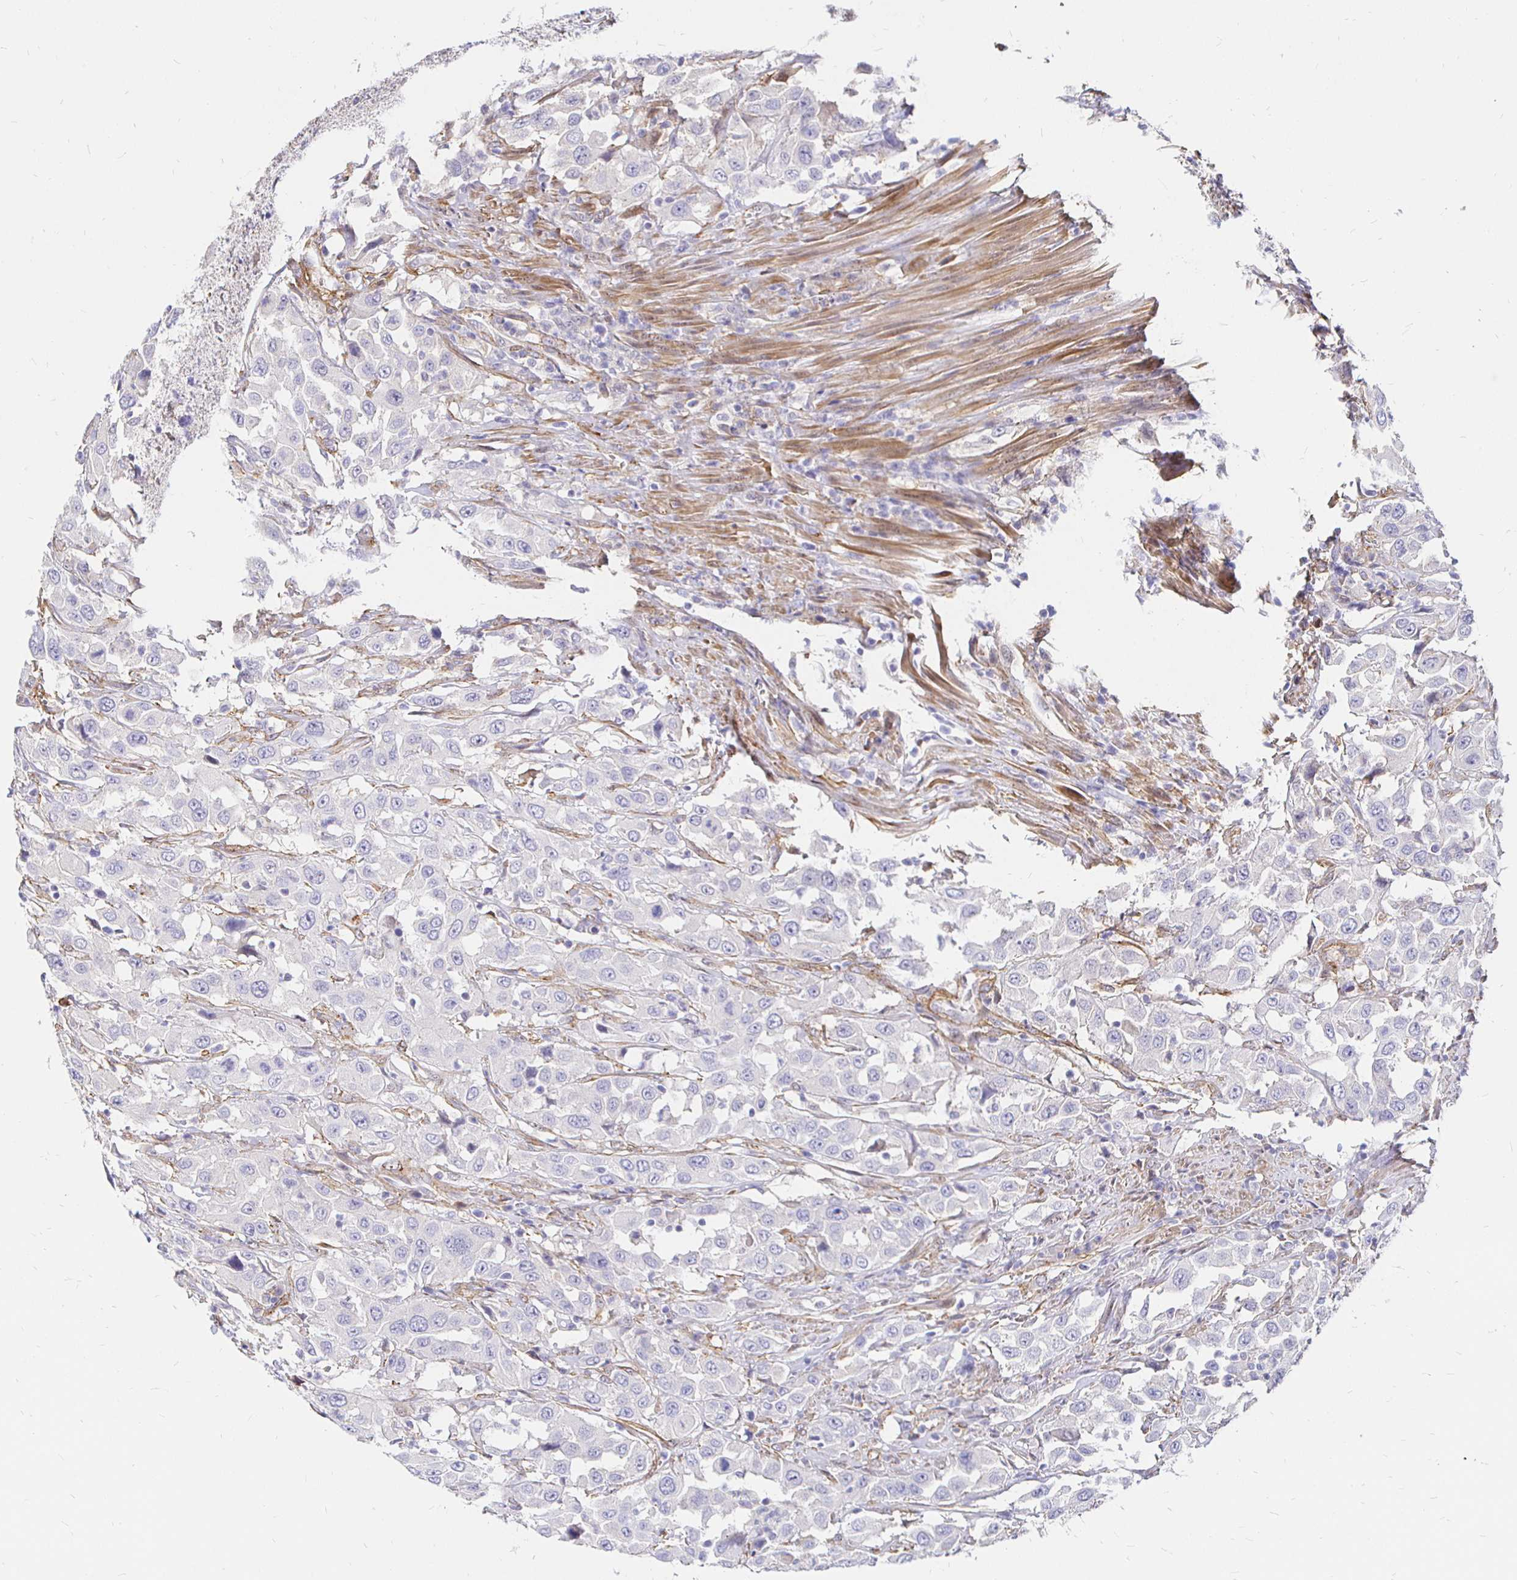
{"staining": {"intensity": "negative", "quantity": "none", "location": "none"}, "tissue": "urothelial cancer", "cell_type": "Tumor cells", "image_type": "cancer", "snomed": [{"axis": "morphology", "description": "Urothelial carcinoma, High grade"}, {"axis": "topography", "description": "Urinary bladder"}], "caption": "The immunohistochemistry photomicrograph has no significant expression in tumor cells of high-grade urothelial carcinoma tissue. Nuclei are stained in blue.", "gene": "PALM2AKAP2", "patient": {"sex": "male", "age": 61}}